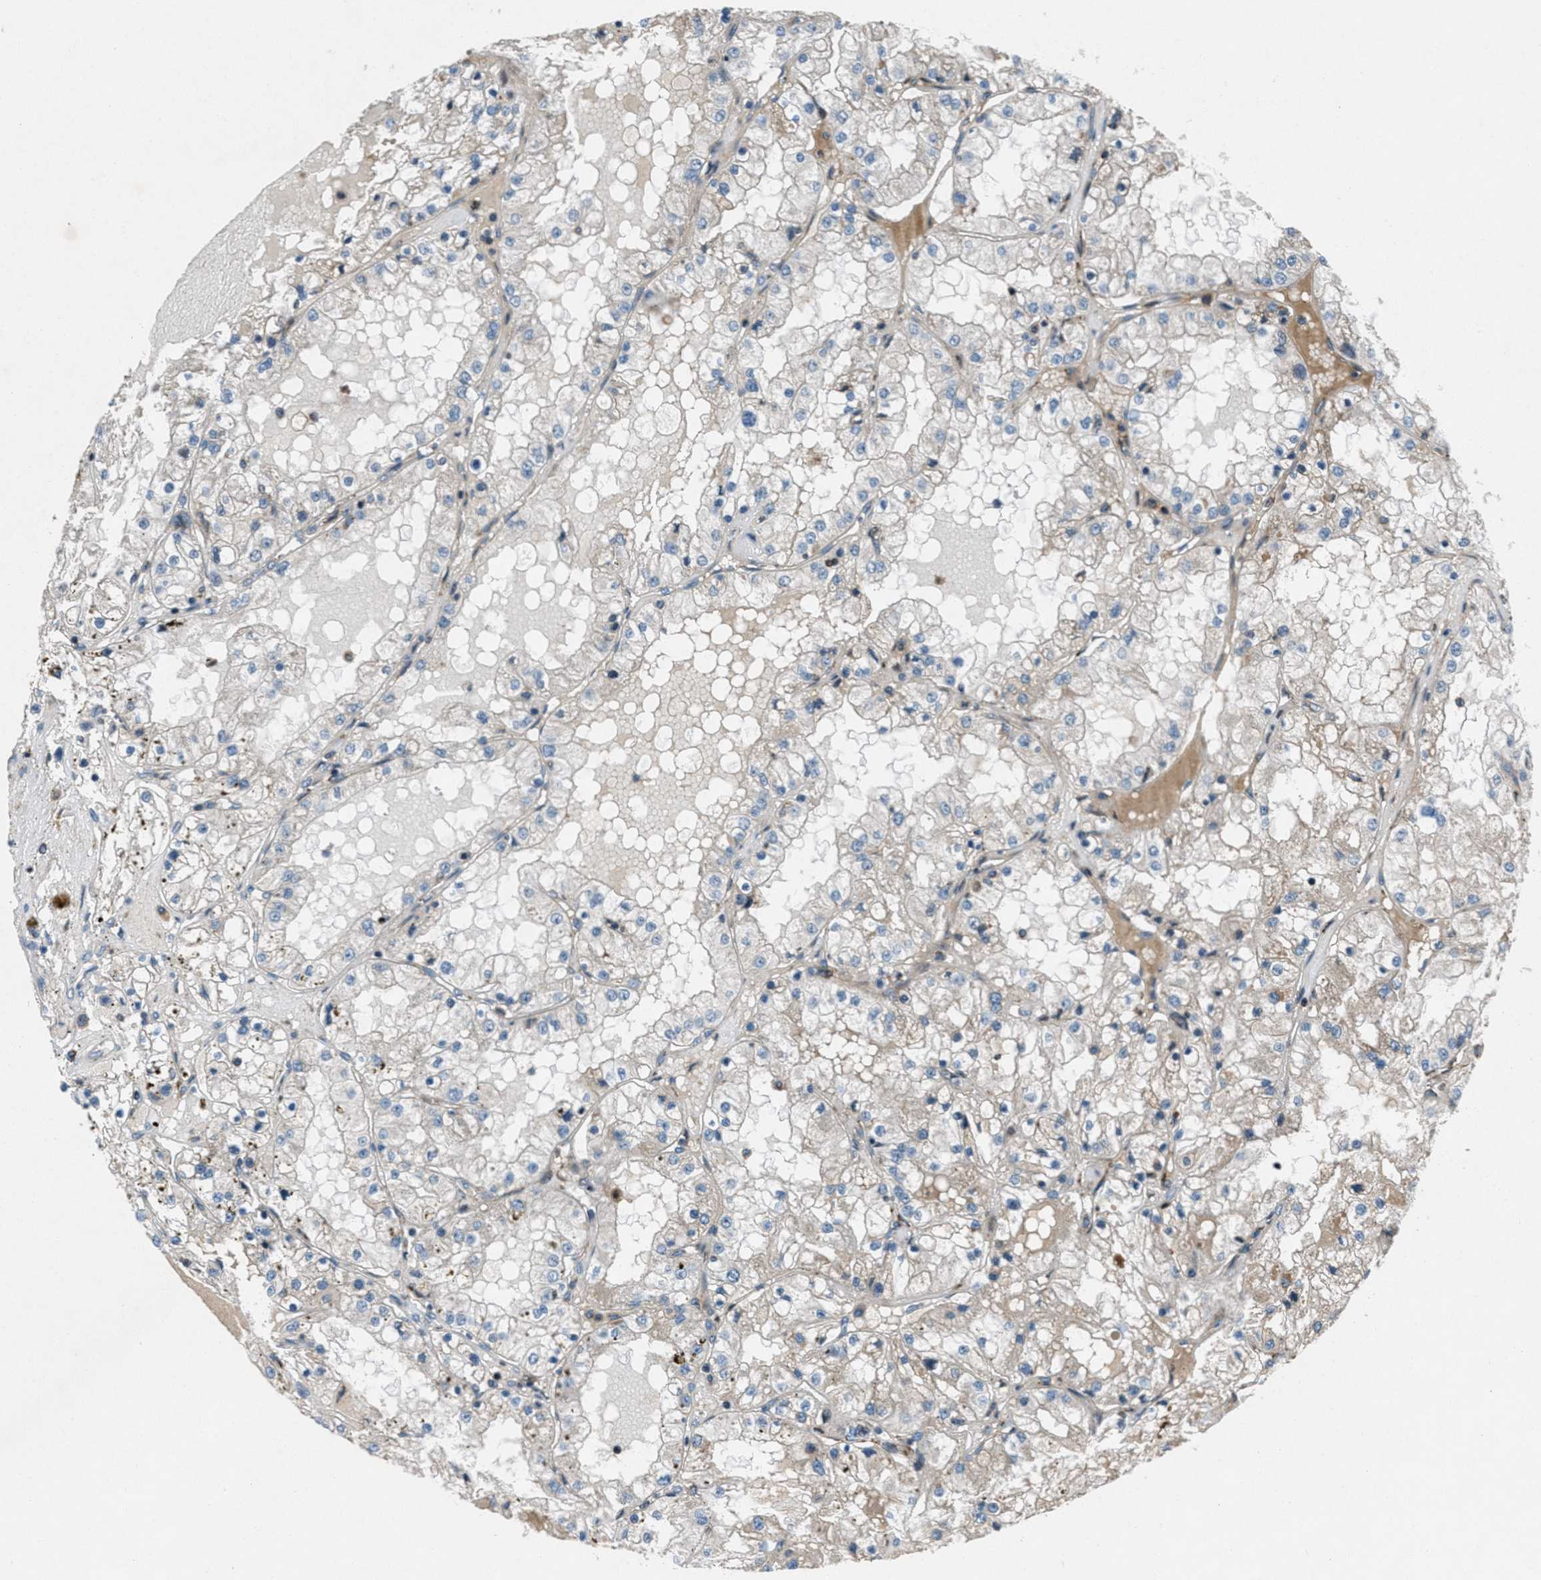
{"staining": {"intensity": "negative", "quantity": "none", "location": "none"}, "tissue": "renal cancer", "cell_type": "Tumor cells", "image_type": "cancer", "snomed": [{"axis": "morphology", "description": "Adenocarcinoma, NOS"}, {"axis": "topography", "description": "Kidney"}], "caption": "Tumor cells show no significant protein positivity in renal adenocarcinoma.", "gene": "CLEC2D", "patient": {"sex": "male", "age": 68}}